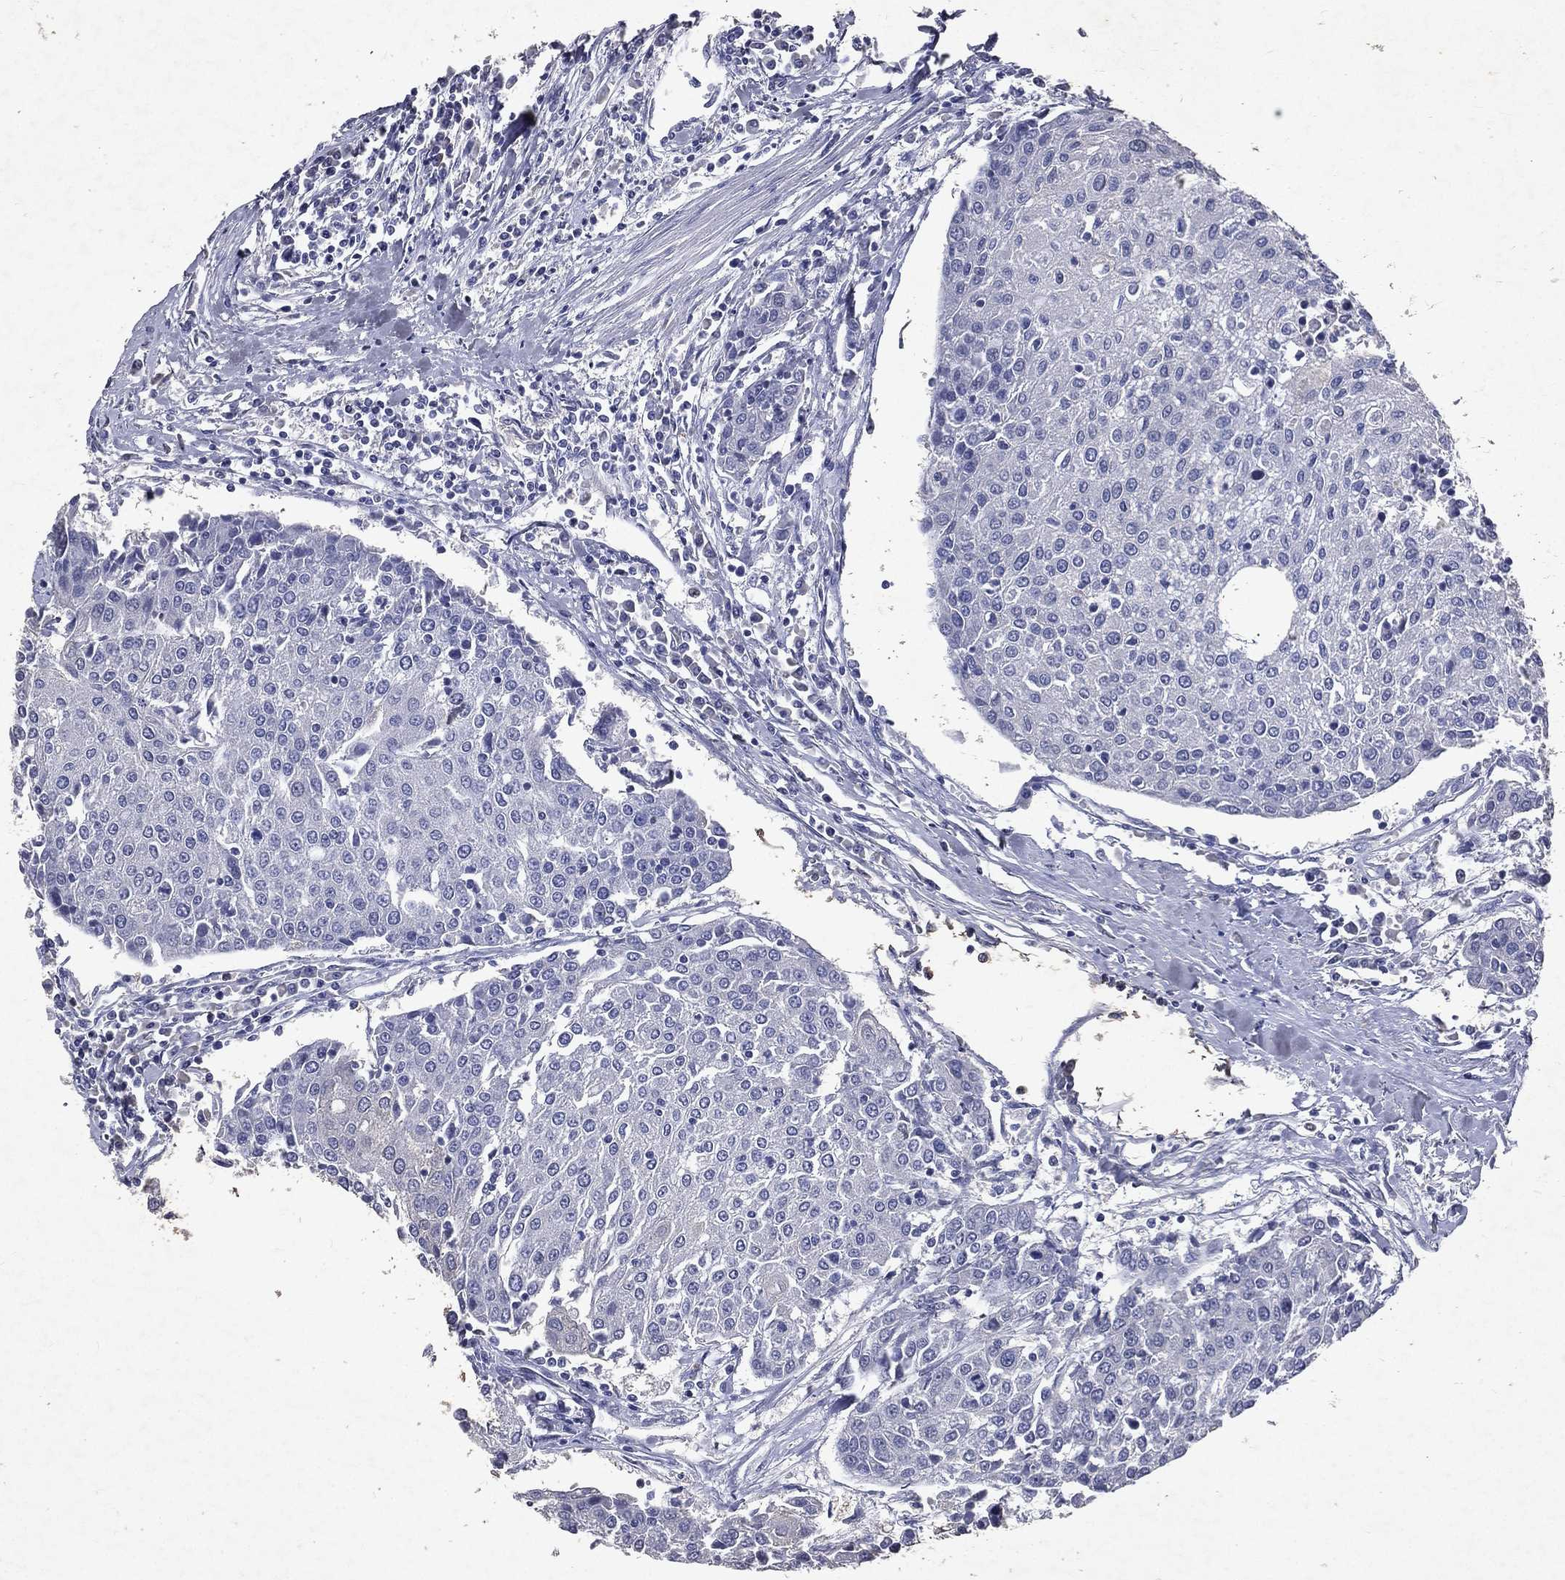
{"staining": {"intensity": "negative", "quantity": "none", "location": "none"}, "tissue": "urothelial cancer", "cell_type": "Tumor cells", "image_type": "cancer", "snomed": [{"axis": "morphology", "description": "Urothelial carcinoma, High grade"}, {"axis": "topography", "description": "Urinary bladder"}], "caption": "Protein analysis of urothelial cancer reveals no significant positivity in tumor cells.", "gene": "SLC34A2", "patient": {"sex": "female", "age": 85}}